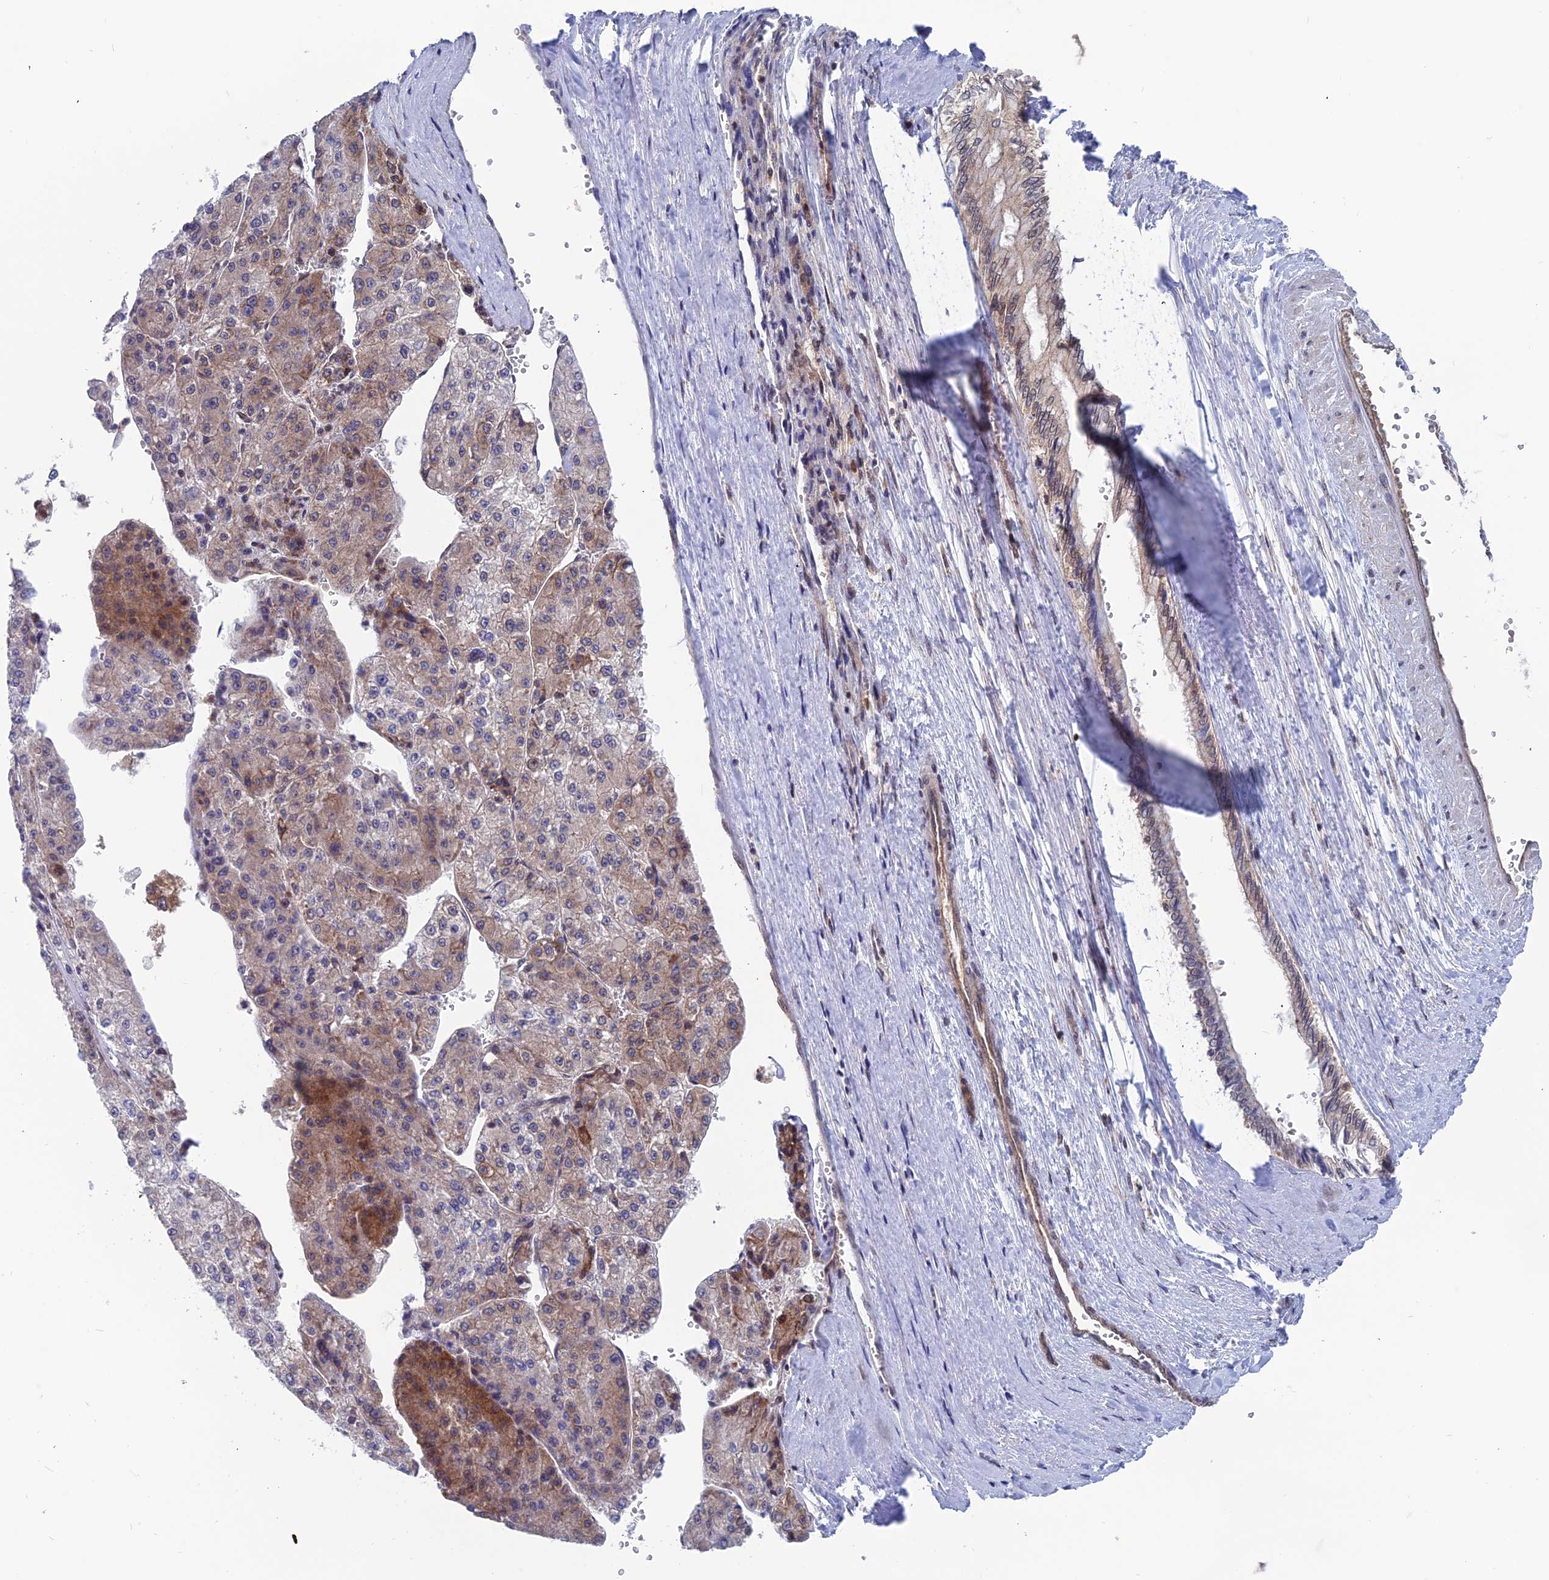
{"staining": {"intensity": "moderate", "quantity": "<25%", "location": "cytoplasmic/membranous"}, "tissue": "liver cancer", "cell_type": "Tumor cells", "image_type": "cancer", "snomed": [{"axis": "morphology", "description": "Carcinoma, Hepatocellular, NOS"}, {"axis": "topography", "description": "Liver"}], "caption": "DAB (3,3'-diaminobenzidine) immunohistochemical staining of human hepatocellular carcinoma (liver) reveals moderate cytoplasmic/membranous protein expression in approximately <25% of tumor cells.", "gene": "IGBP1", "patient": {"sex": "female", "age": 73}}